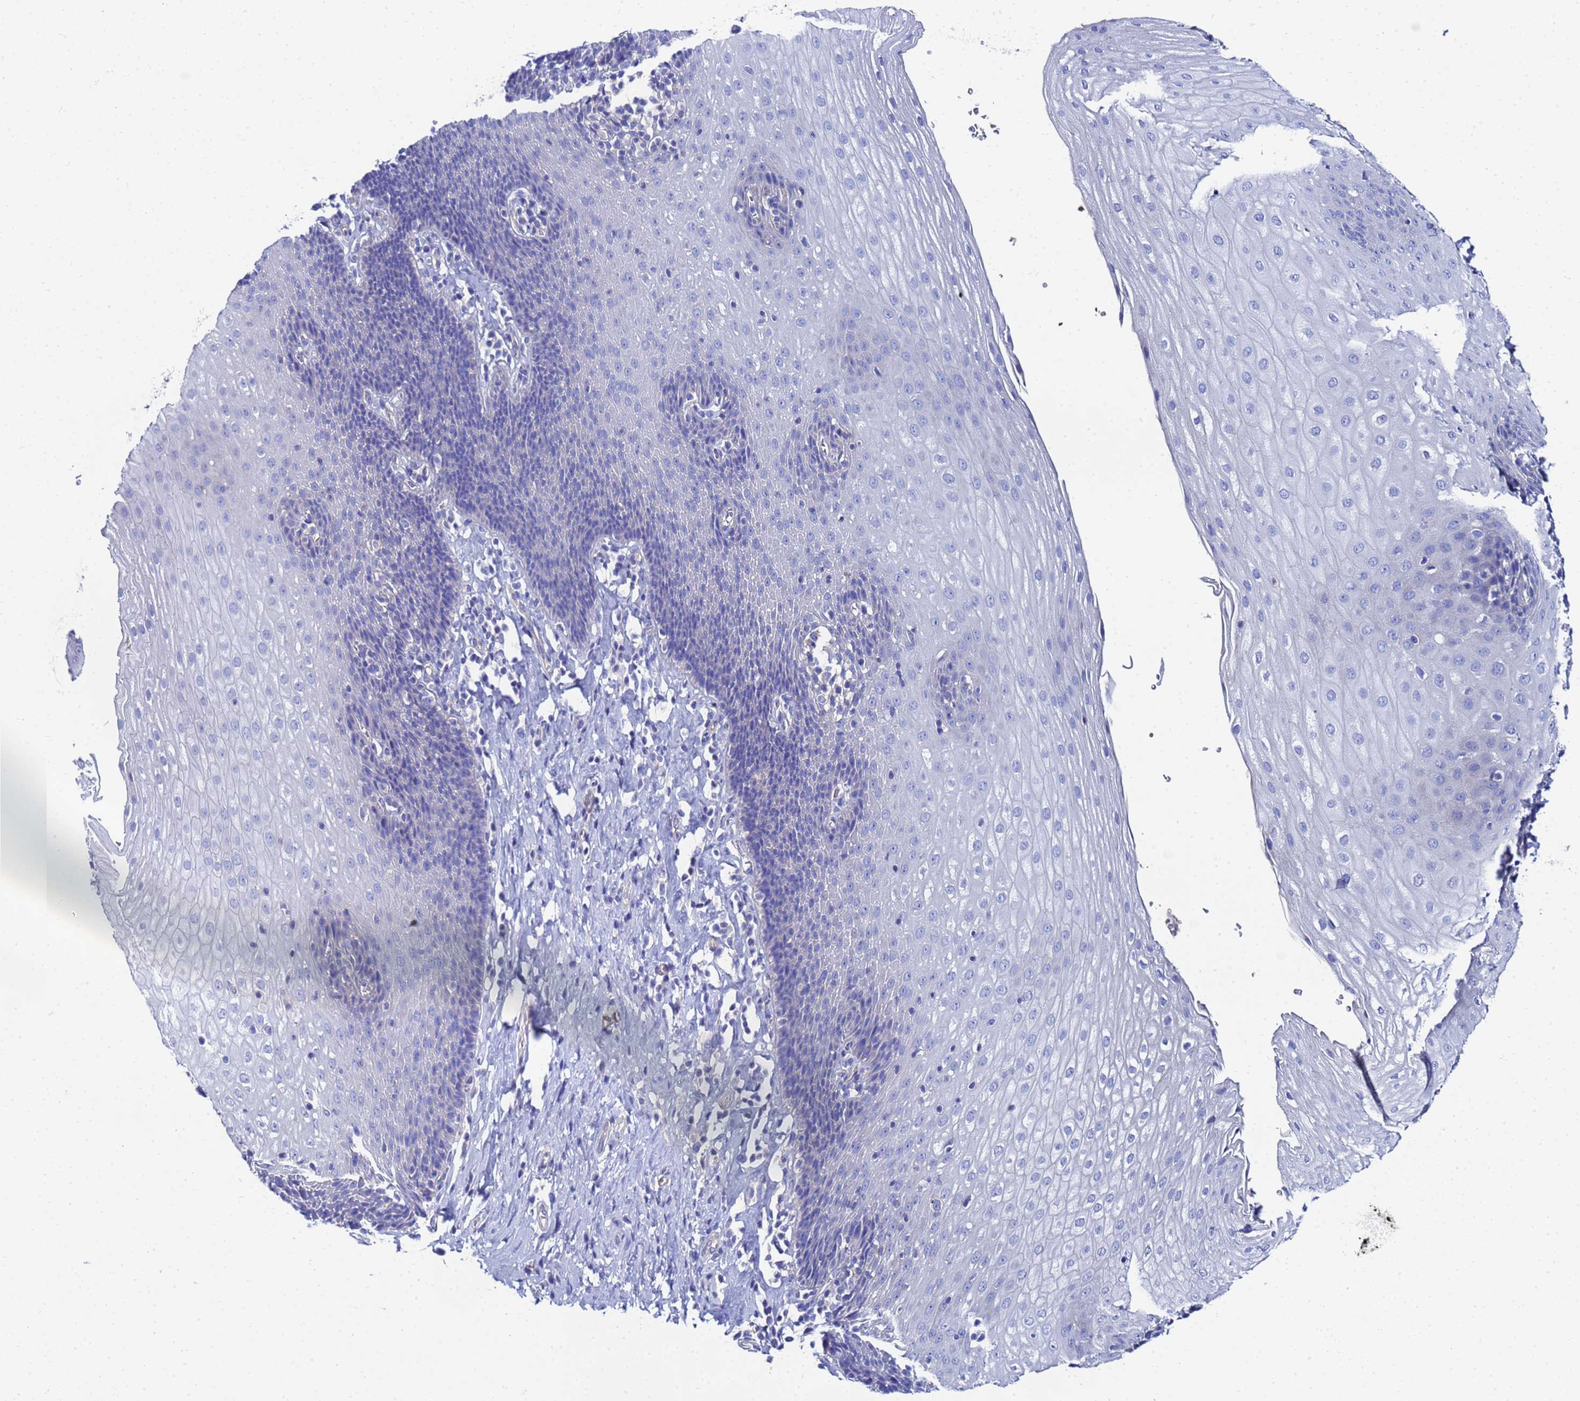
{"staining": {"intensity": "negative", "quantity": "none", "location": "none"}, "tissue": "esophagus", "cell_type": "Squamous epithelial cells", "image_type": "normal", "snomed": [{"axis": "morphology", "description": "Normal tissue, NOS"}, {"axis": "topography", "description": "Esophagus"}], "caption": "This micrograph is of unremarkable esophagus stained with immunohistochemistry (IHC) to label a protein in brown with the nuclei are counter-stained blue. There is no staining in squamous epithelial cells.", "gene": "RAB39A", "patient": {"sex": "female", "age": 61}}